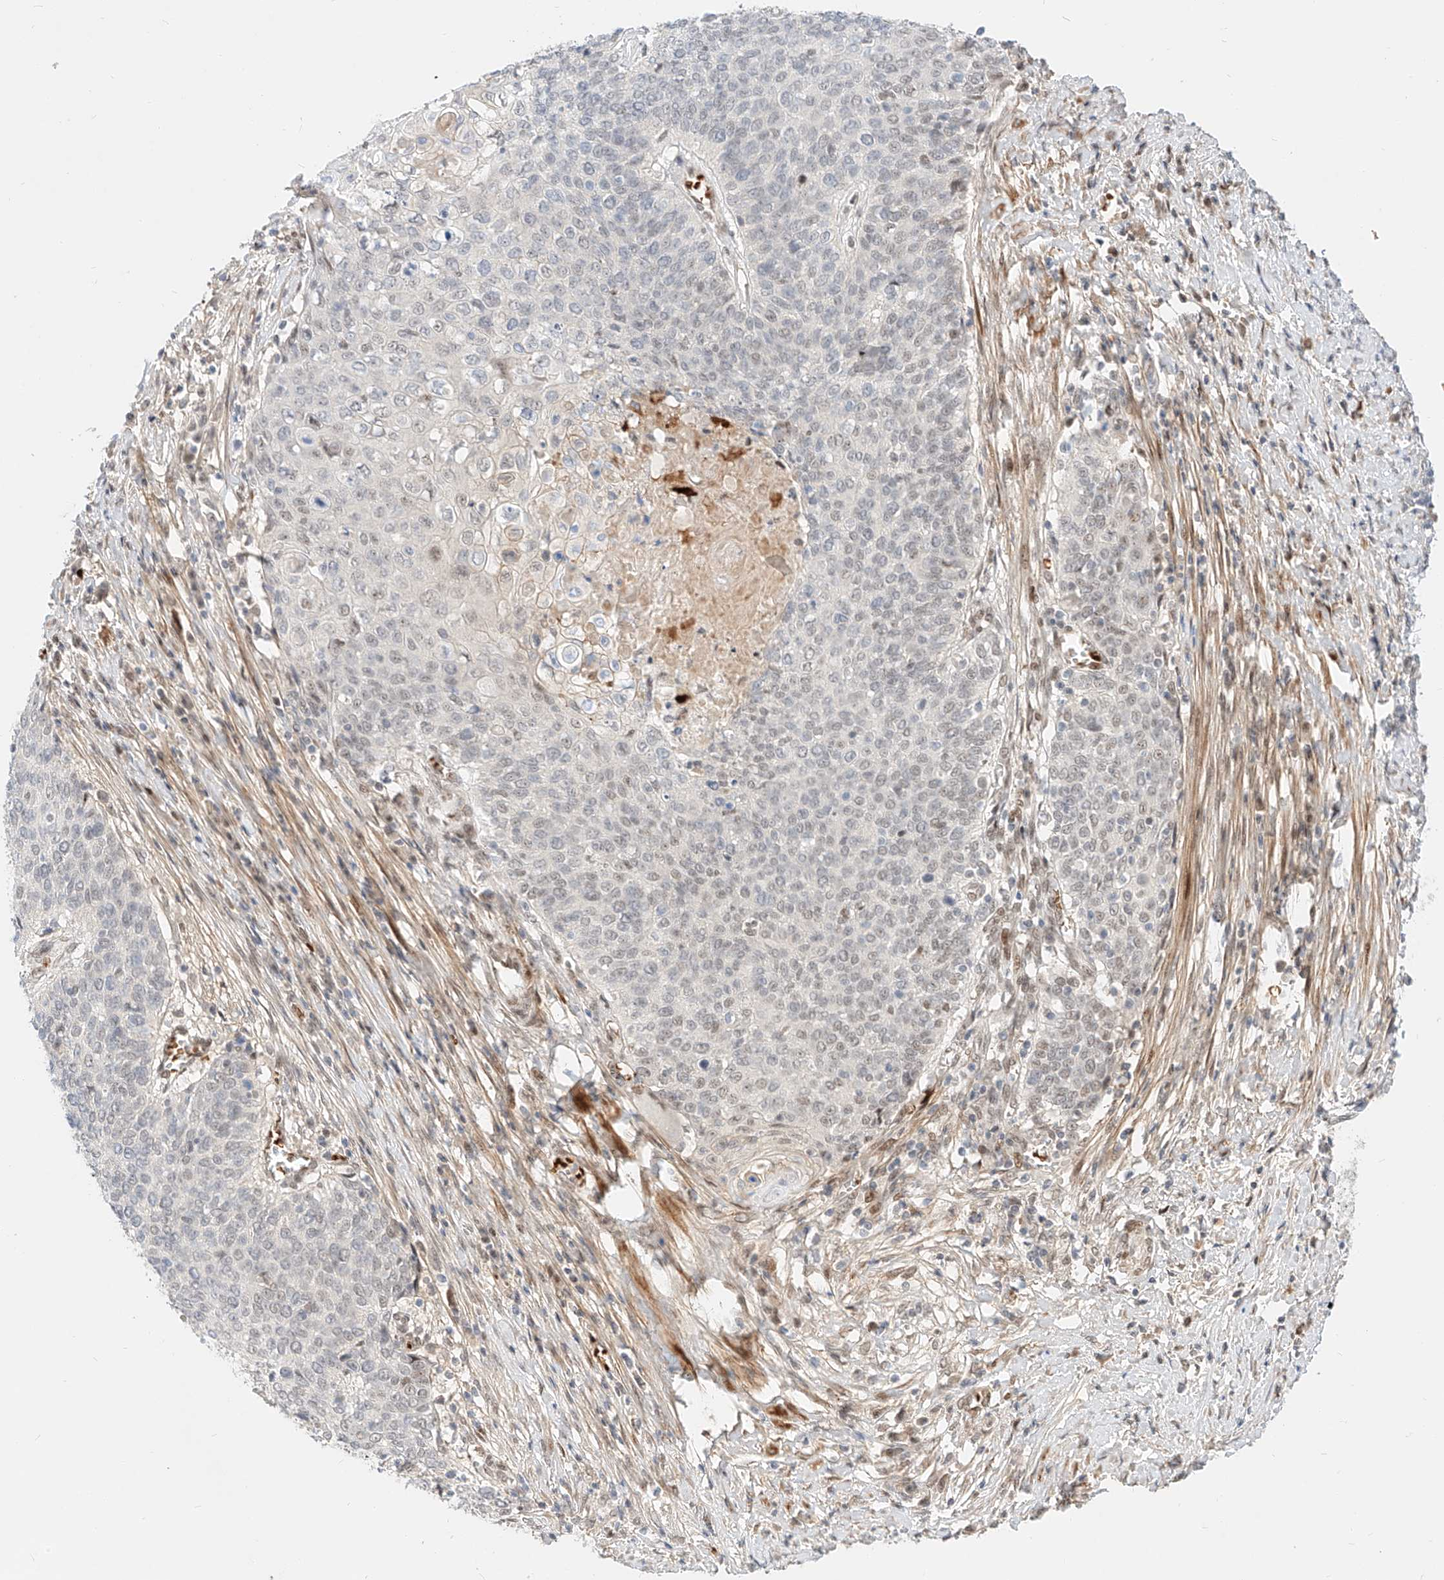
{"staining": {"intensity": "weak", "quantity": "<25%", "location": "nuclear"}, "tissue": "cervical cancer", "cell_type": "Tumor cells", "image_type": "cancer", "snomed": [{"axis": "morphology", "description": "Squamous cell carcinoma, NOS"}, {"axis": "topography", "description": "Cervix"}], "caption": "The IHC histopathology image has no significant staining in tumor cells of cervical cancer (squamous cell carcinoma) tissue. (DAB immunohistochemistry (IHC), high magnification).", "gene": "CBX8", "patient": {"sex": "female", "age": 39}}